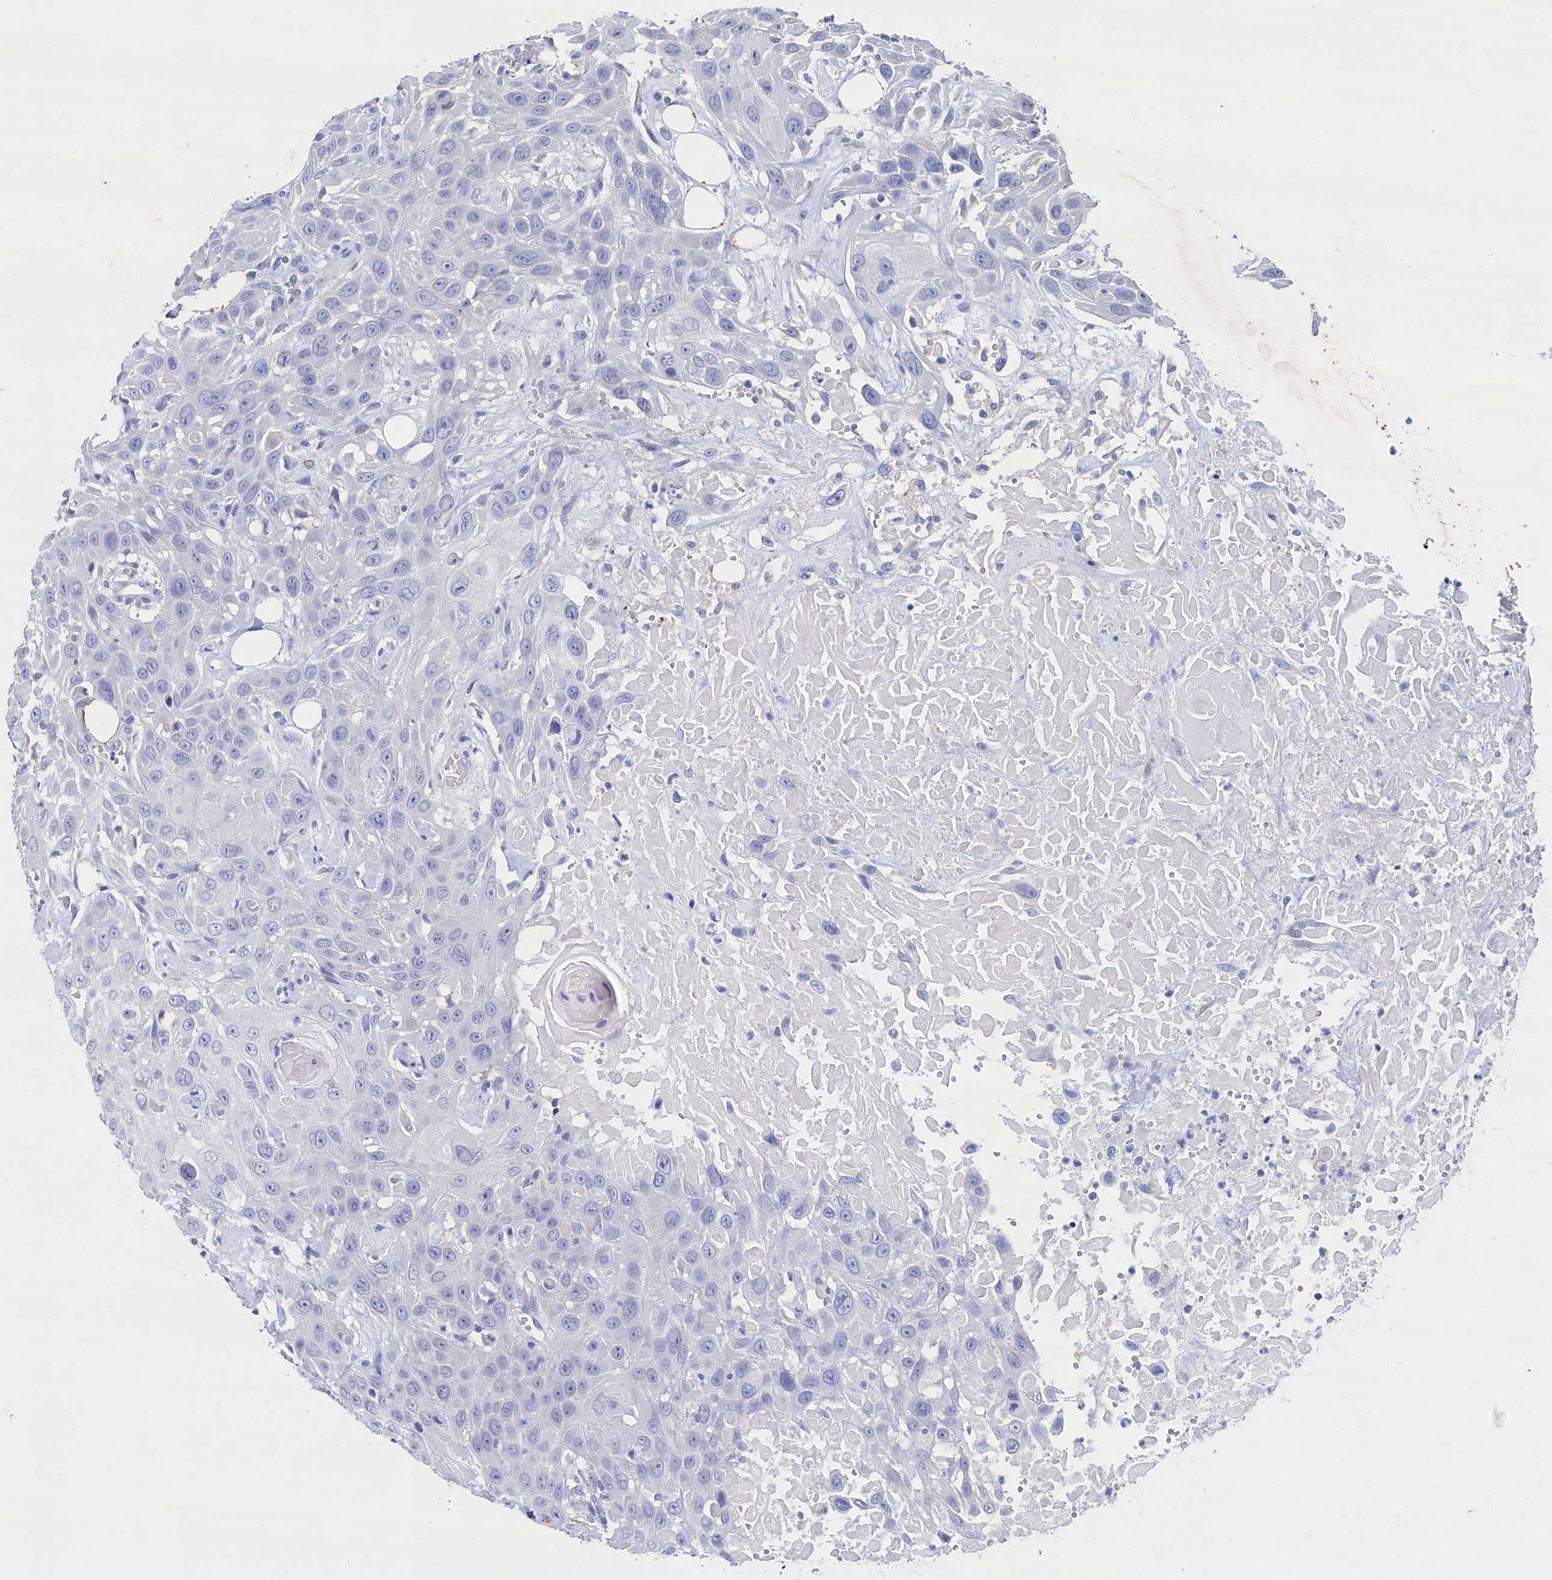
{"staining": {"intensity": "negative", "quantity": "none", "location": "none"}, "tissue": "head and neck cancer", "cell_type": "Tumor cells", "image_type": "cancer", "snomed": [{"axis": "morphology", "description": "Squamous cell carcinoma, NOS"}, {"axis": "topography", "description": "Head-Neck"}], "caption": "IHC photomicrograph of head and neck squamous cell carcinoma stained for a protein (brown), which exhibits no expression in tumor cells. (IHC, brightfield microscopy, high magnification).", "gene": "CBLIF", "patient": {"sex": "male", "age": 81}}